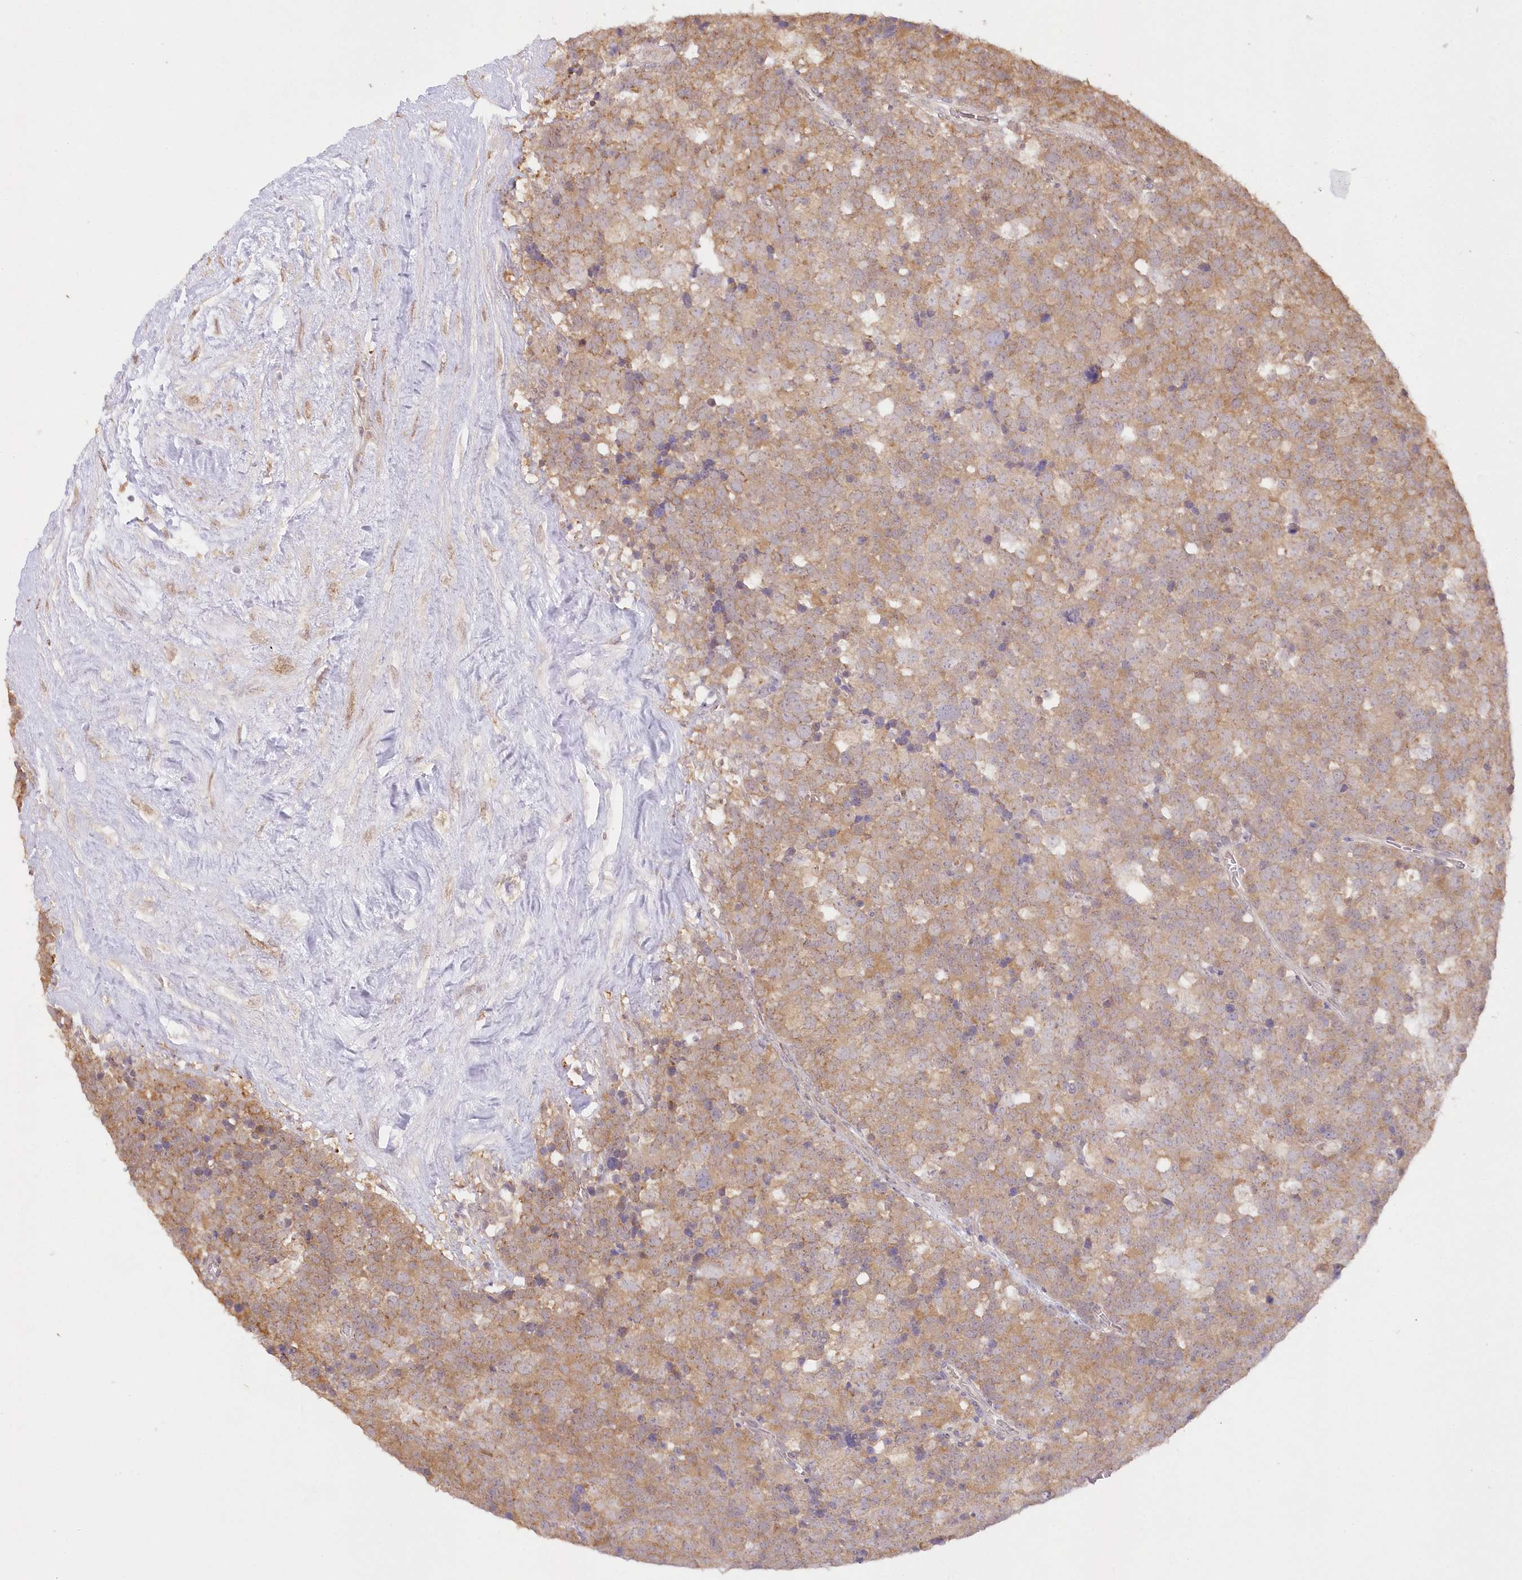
{"staining": {"intensity": "moderate", "quantity": ">75%", "location": "cytoplasmic/membranous"}, "tissue": "testis cancer", "cell_type": "Tumor cells", "image_type": "cancer", "snomed": [{"axis": "morphology", "description": "Seminoma, NOS"}, {"axis": "topography", "description": "Testis"}], "caption": "Immunohistochemical staining of human testis seminoma displays moderate cytoplasmic/membranous protein positivity in about >75% of tumor cells.", "gene": "RNPEP", "patient": {"sex": "male", "age": 71}}